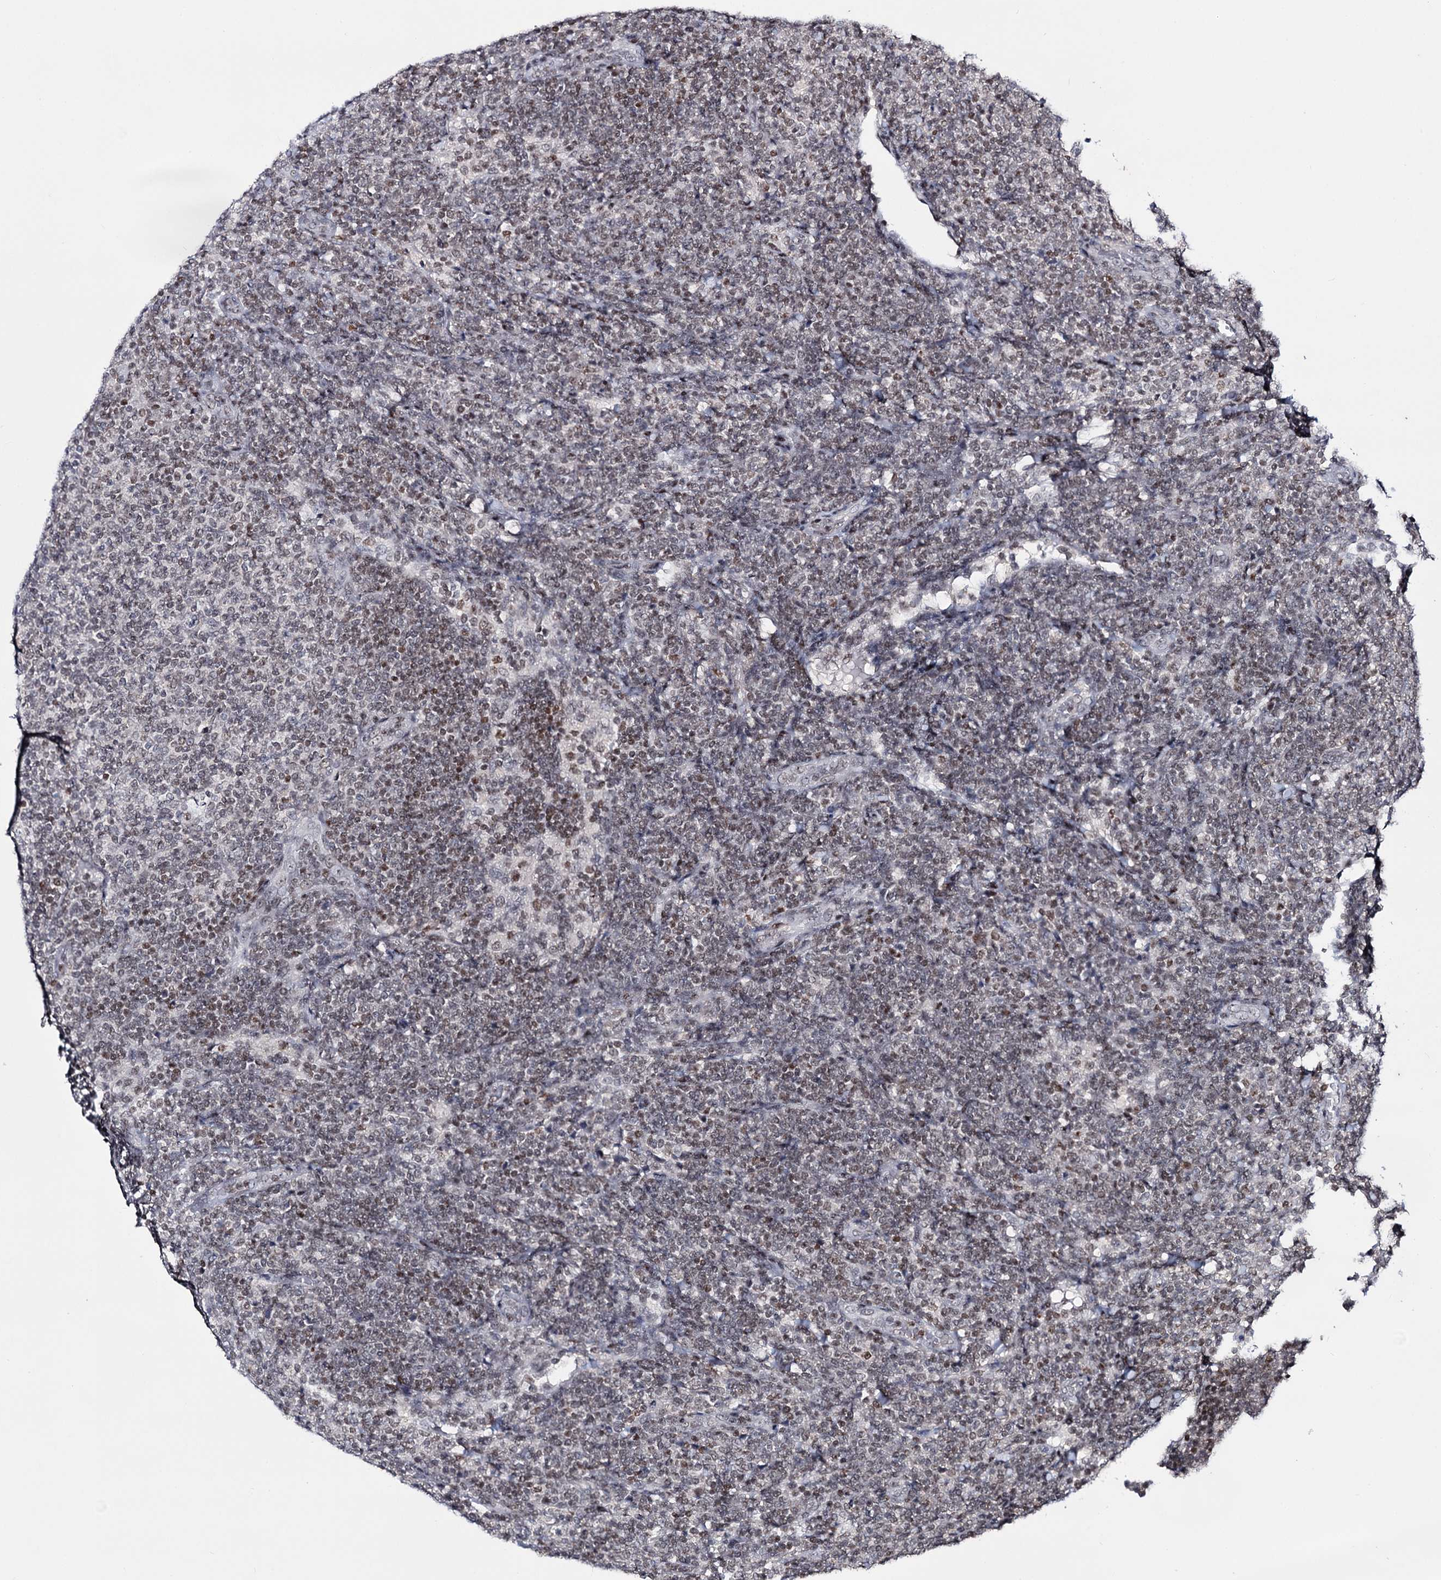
{"staining": {"intensity": "moderate", "quantity": "25%-75%", "location": "nuclear"}, "tissue": "lymphoma", "cell_type": "Tumor cells", "image_type": "cancer", "snomed": [{"axis": "morphology", "description": "Malignant lymphoma, non-Hodgkin's type, Low grade"}, {"axis": "topography", "description": "Lymph node"}], "caption": "Moderate nuclear protein expression is identified in approximately 25%-75% of tumor cells in lymphoma.", "gene": "SMCHD1", "patient": {"sex": "male", "age": 66}}